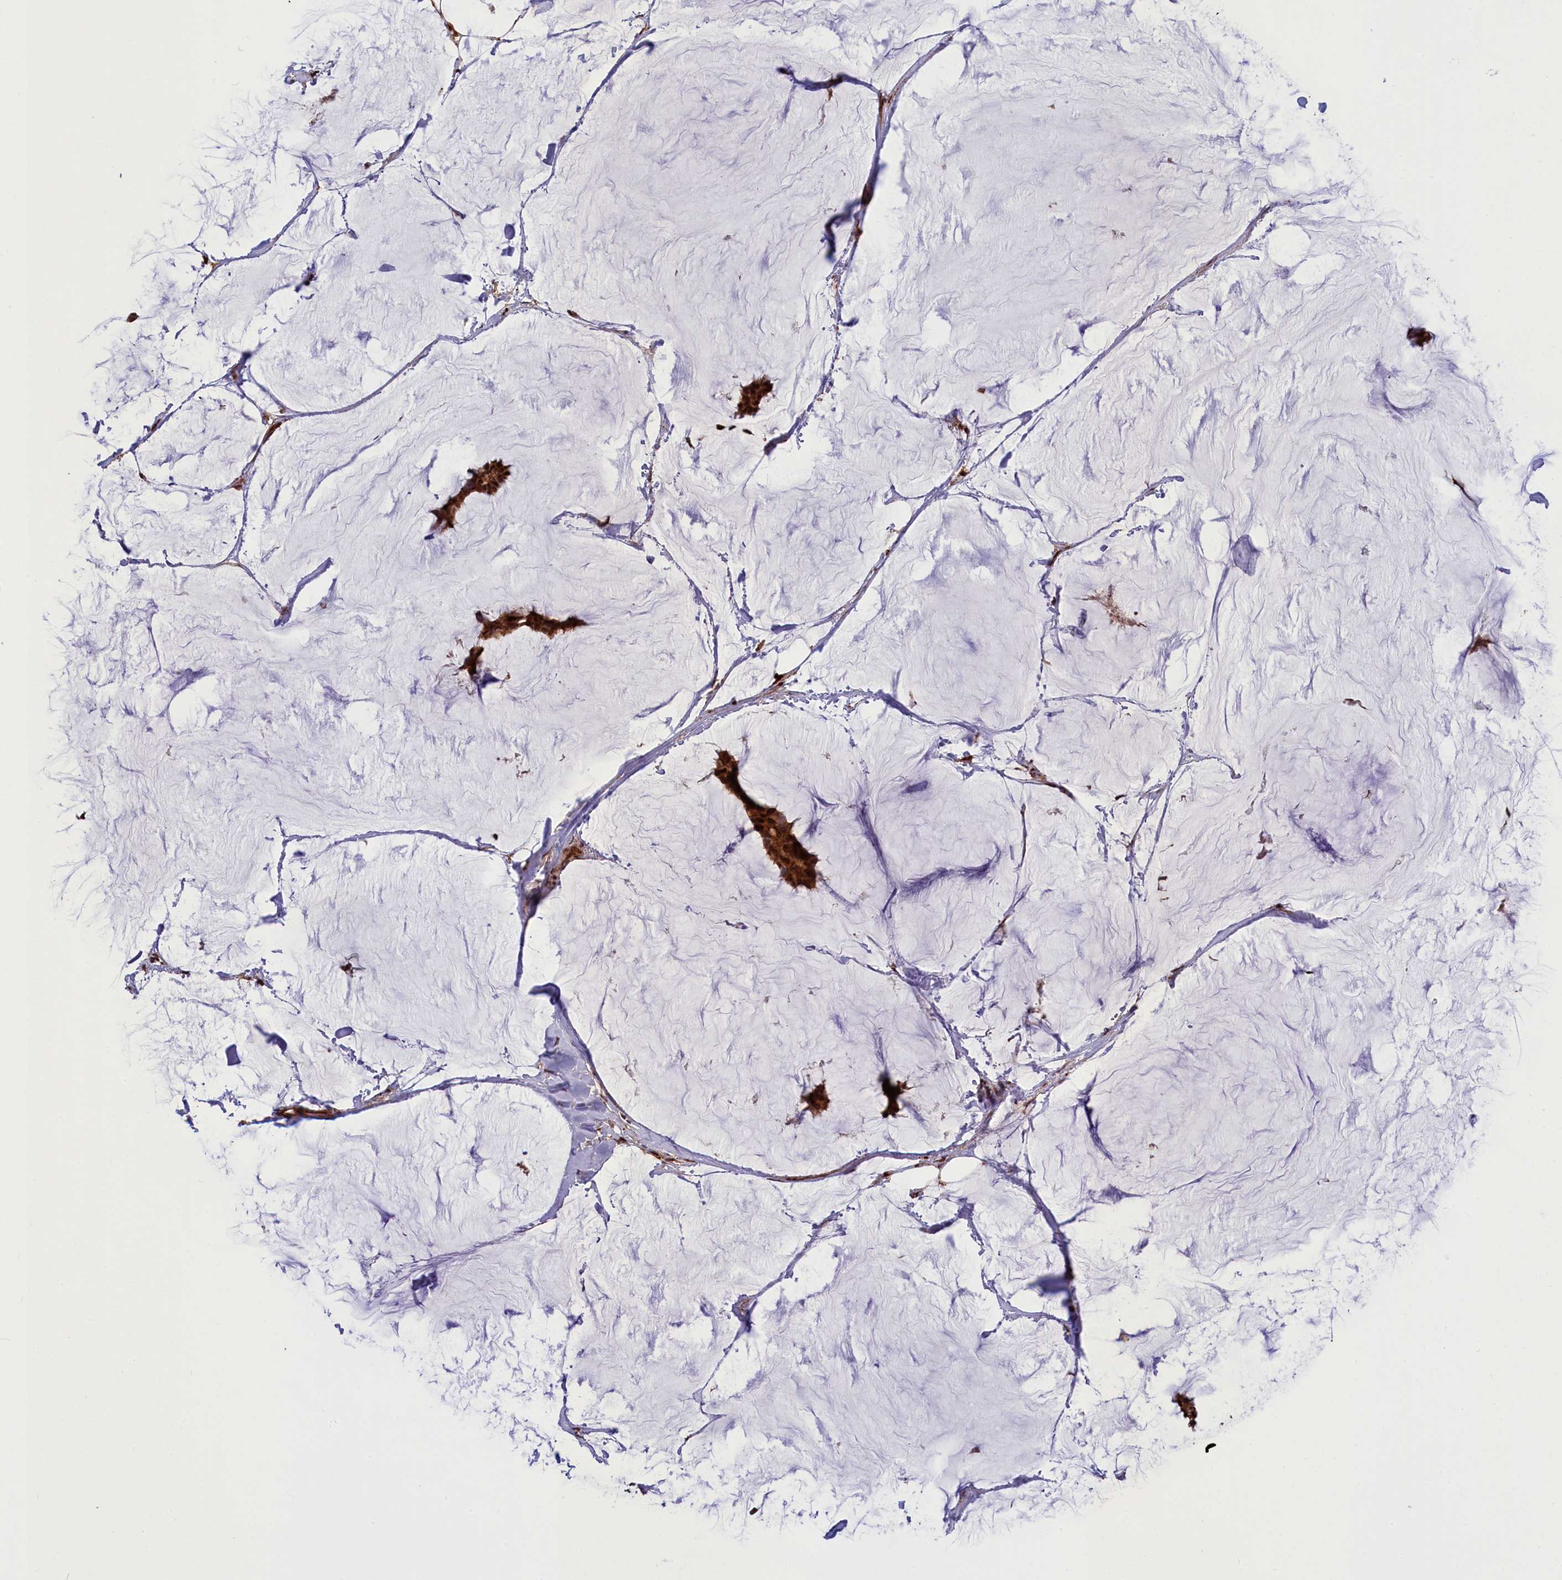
{"staining": {"intensity": "moderate", "quantity": ">75%", "location": "cytoplasmic/membranous,nuclear"}, "tissue": "breast cancer", "cell_type": "Tumor cells", "image_type": "cancer", "snomed": [{"axis": "morphology", "description": "Duct carcinoma"}, {"axis": "topography", "description": "Breast"}], "caption": "Human breast cancer (invasive ductal carcinoma) stained with a brown dye shows moderate cytoplasmic/membranous and nuclear positive staining in about >75% of tumor cells.", "gene": "DDX60L", "patient": {"sex": "female", "age": 93}}